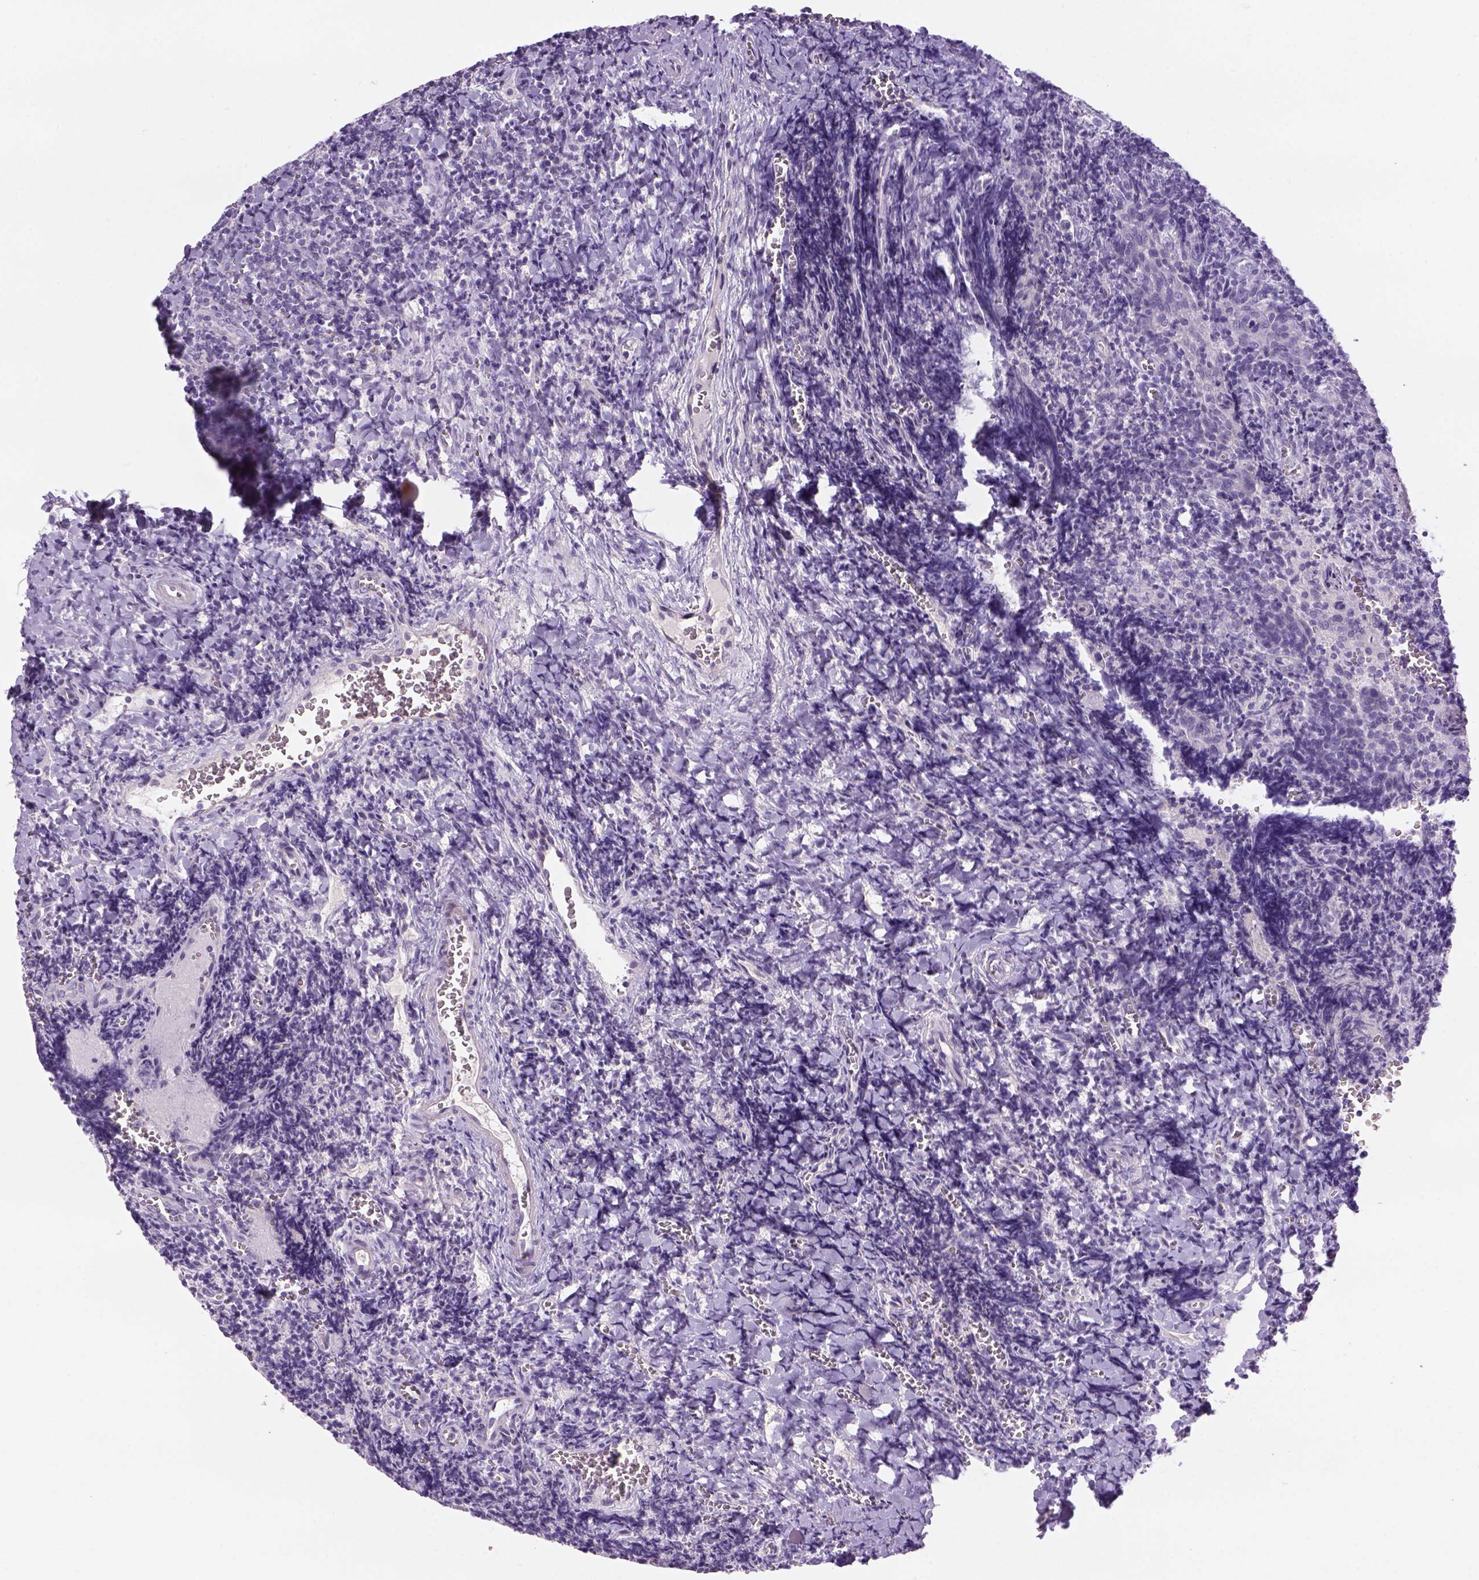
{"staining": {"intensity": "negative", "quantity": "none", "location": "none"}, "tissue": "tonsil", "cell_type": "Germinal center cells", "image_type": "normal", "snomed": [{"axis": "morphology", "description": "Normal tissue, NOS"}, {"axis": "morphology", "description": "Inflammation, NOS"}, {"axis": "topography", "description": "Tonsil"}], "caption": "The histopathology image reveals no staining of germinal center cells in benign tonsil.", "gene": "TENM4", "patient": {"sex": "female", "age": 31}}